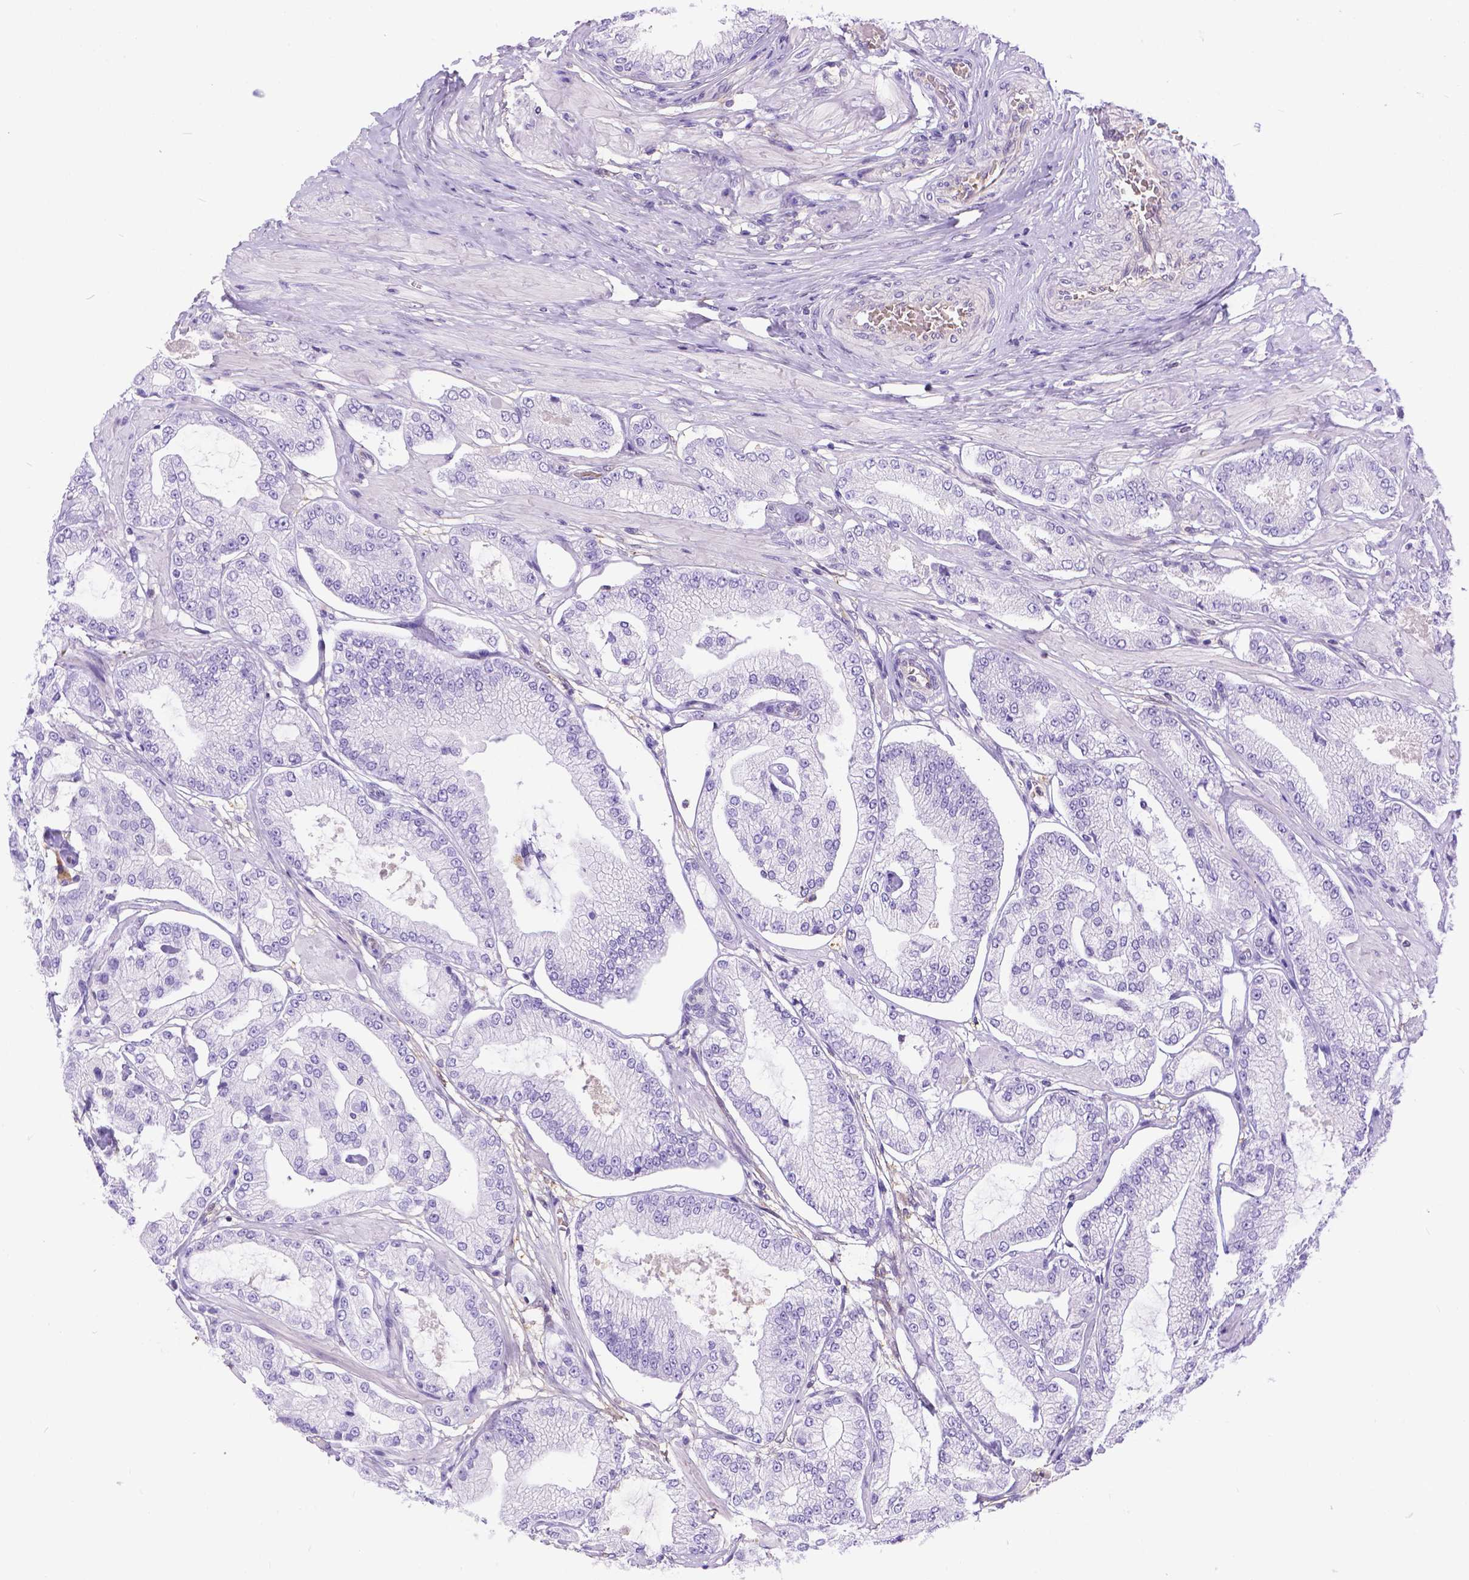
{"staining": {"intensity": "negative", "quantity": "none", "location": "none"}, "tissue": "prostate cancer", "cell_type": "Tumor cells", "image_type": "cancer", "snomed": [{"axis": "morphology", "description": "Adenocarcinoma, Low grade"}, {"axis": "topography", "description": "Prostate"}], "caption": "There is no significant staining in tumor cells of prostate low-grade adenocarcinoma.", "gene": "TMEM169", "patient": {"sex": "male", "age": 55}}